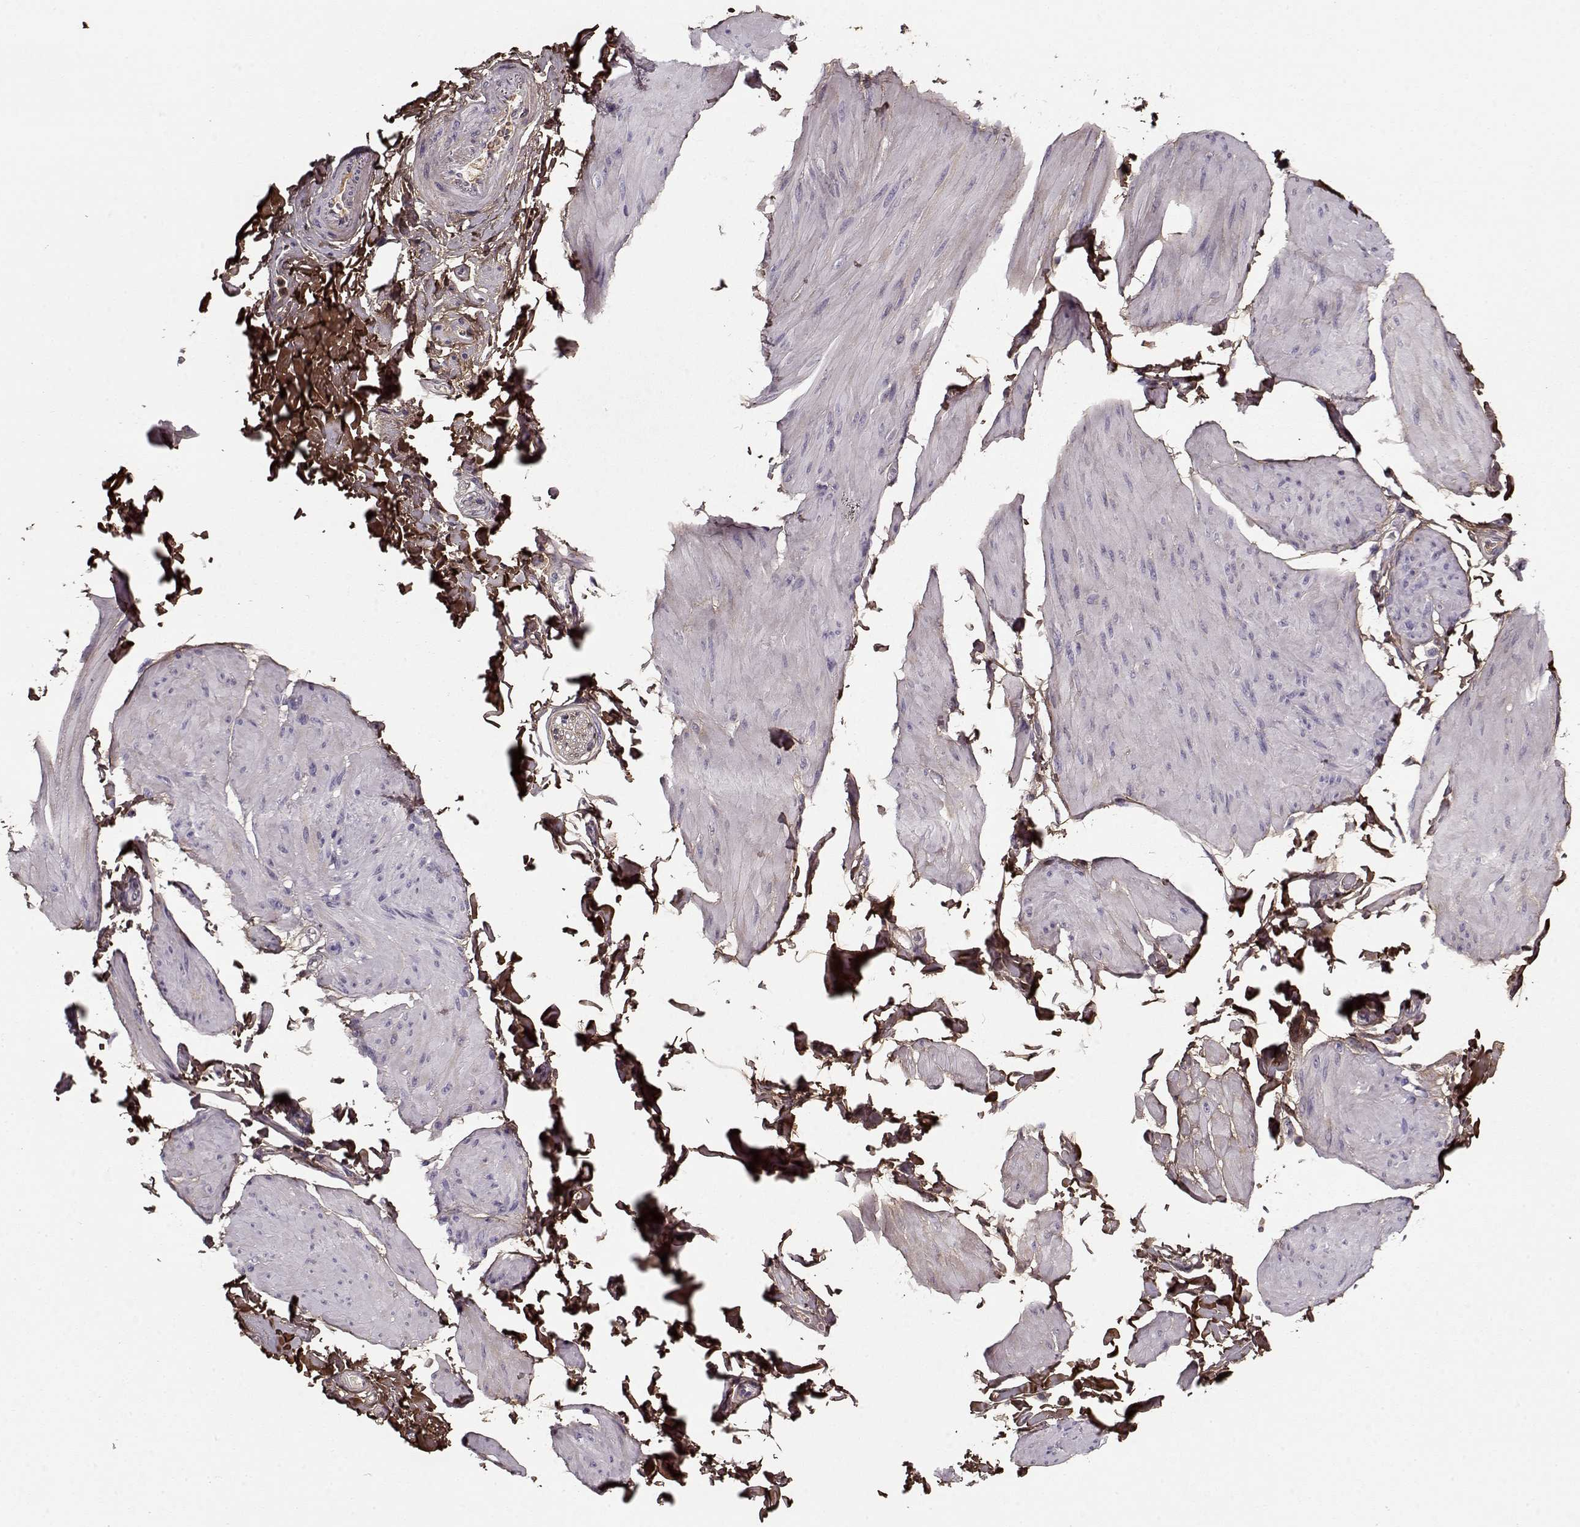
{"staining": {"intensity": "negative", "quantity": "none", "location": "none"}, "tissue": "smooth muscle", "cell_type": "Smooth muscle cells", "image_type": "normal", "snomed": [{"axis": "morphology", "description": "Normal tissue, NOS"}, {"axis": "topography", "description": "Adipose tissue"}, {"axis": "topography", "description": "Smooth muscle"}, {"axis": "topography", "description": "Peripheral nerve tissue"}], "caption": "DAB immunohistochemical staining of normal smooth muscle reveals no significant staining in smooth muscle cells.", "gene": "LUM", "patient": {"sex": "male", "age": 83}}